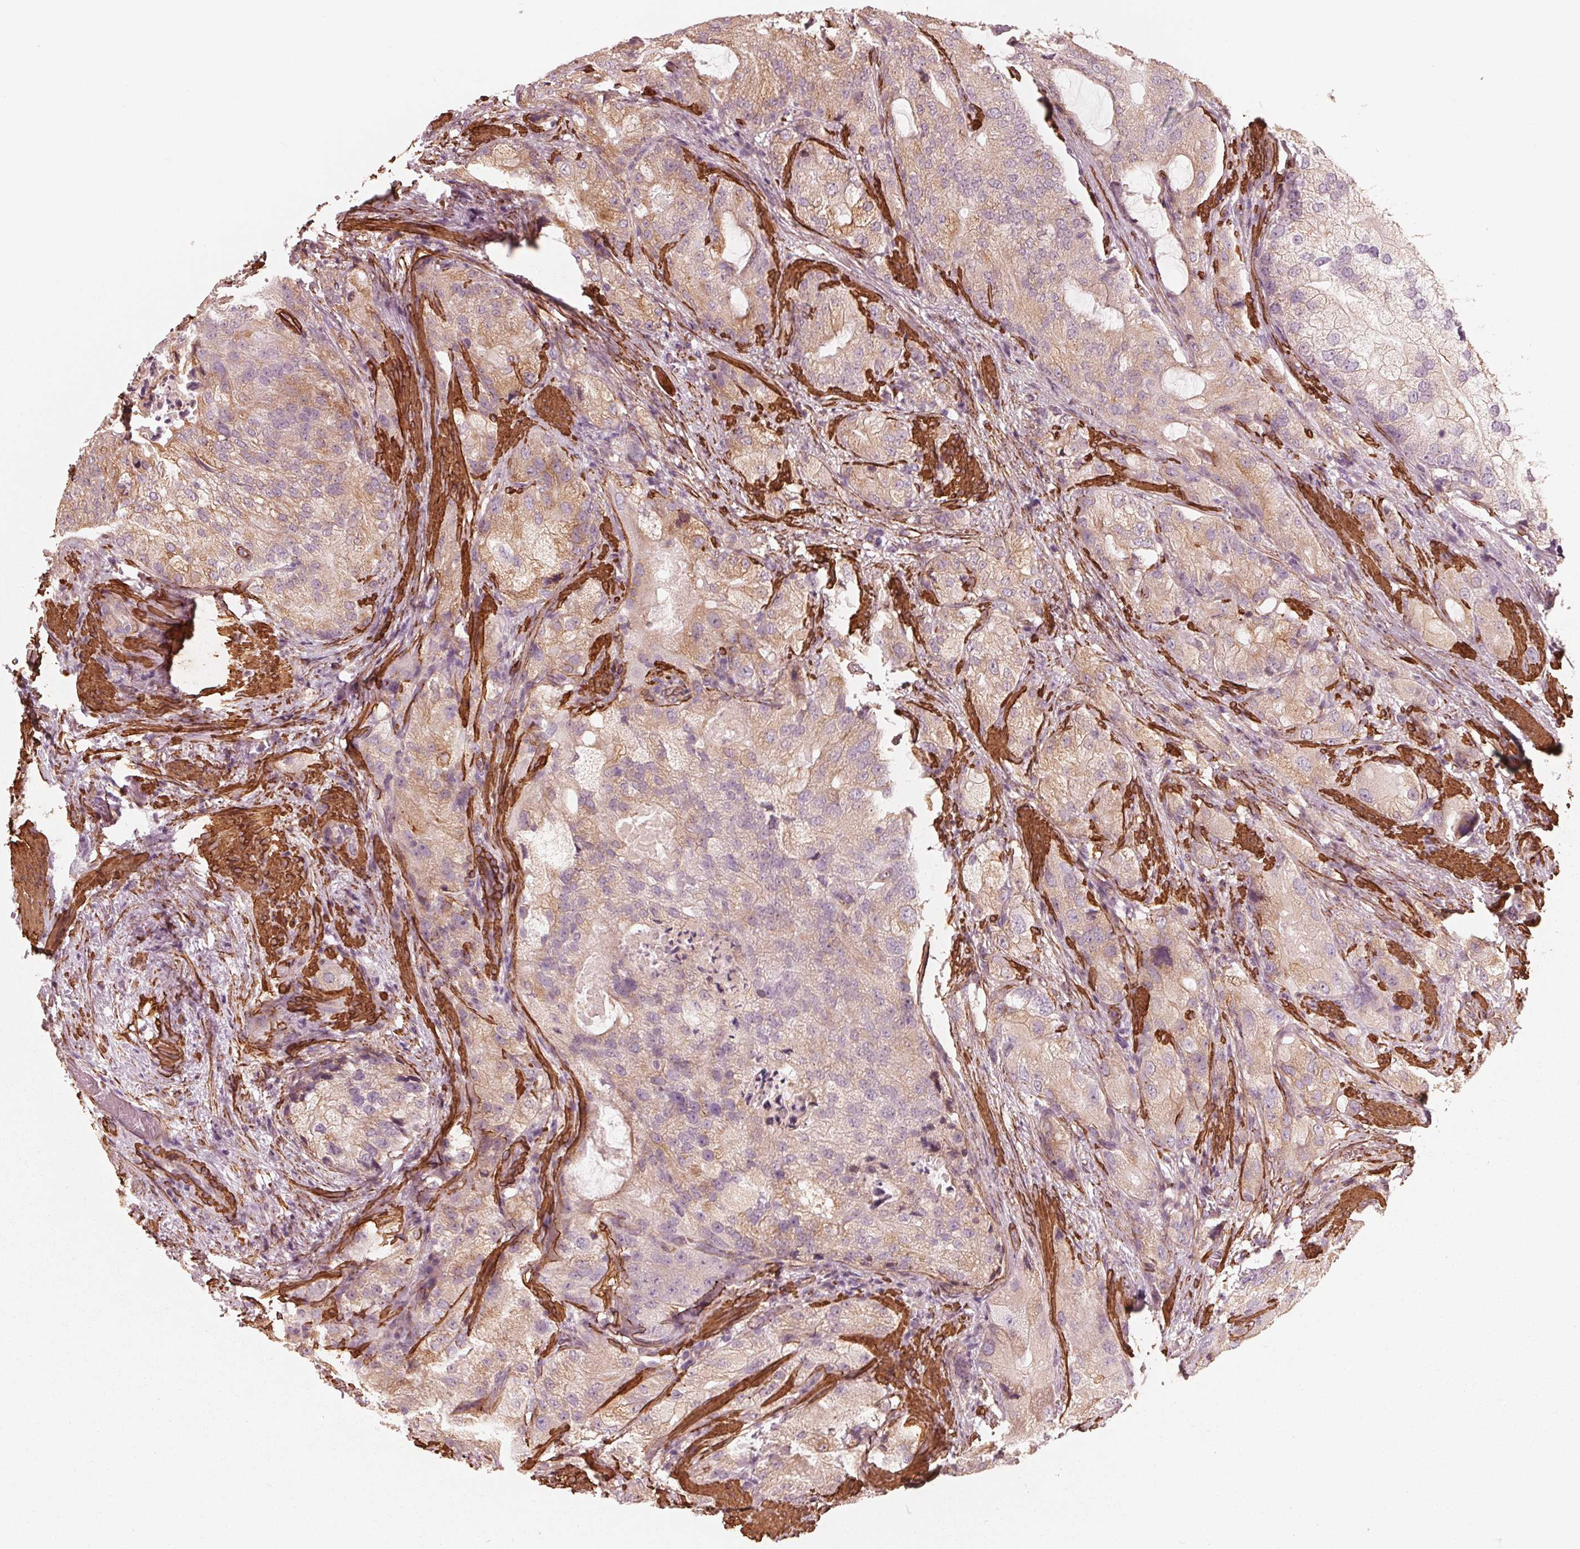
{"staining": {"intensity": "moderate", "quantity": "<25%", "location": "cytoplasmic/membranous"}, "tissue": "prostate cancer", "cell_type": "Tumor cells", "image_type": "cancer", "snomed": [{"axis": "morphology", "description": "Adenocarcinoma, High grade"}, {"axis": "topography", "description": "Prostate"}], "caption": "About <25% of tumor cells in prostate adenocarcinoma (high-grade) display moderate cytoplasmic/membranous protein staining as visualized by brown immunohistochemical staining.", "gene": "MIER3", "patient": {"sex": "male", "age": 70}}